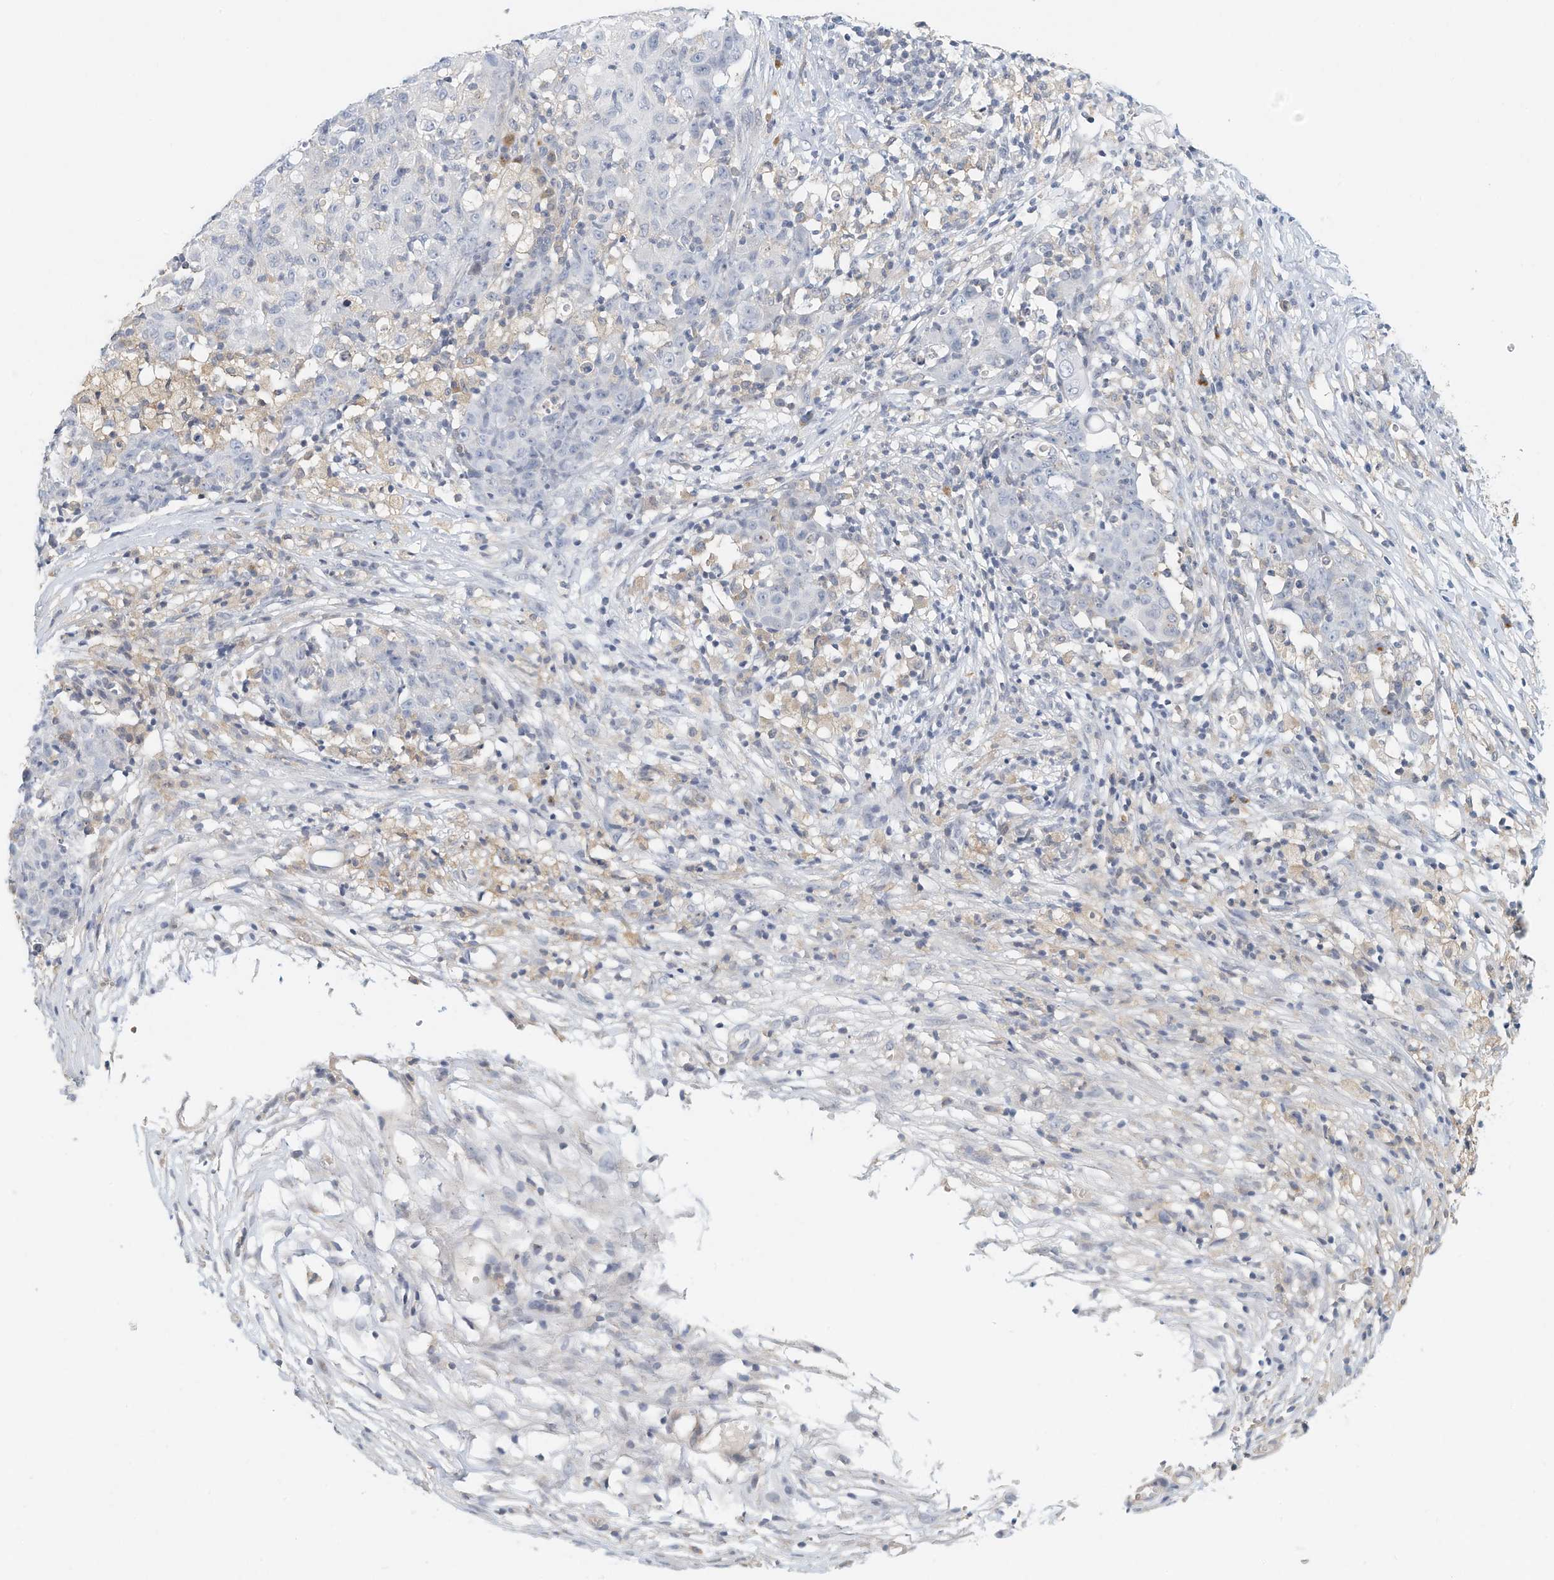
{"staining": {"intensity": "negative", "quantity": "none", "location": "none"}, "tissue": "ovarian cancer", "cell_type": "Tumor cells", "image_type": "cancer", "snomed": [{"axis": "morphology", "description": "Carcinoma, endometroid"}, {"axis": "topography", "description": "Ovary"}], "caption": "A high-resolution histopathology image shows immunohistochemistry (IHC) staining of ovarian cancer, which reveals no significant staining in tumor cells.", "gene": "MICAL1", "patient": {"sex": "female", "age": 42}}